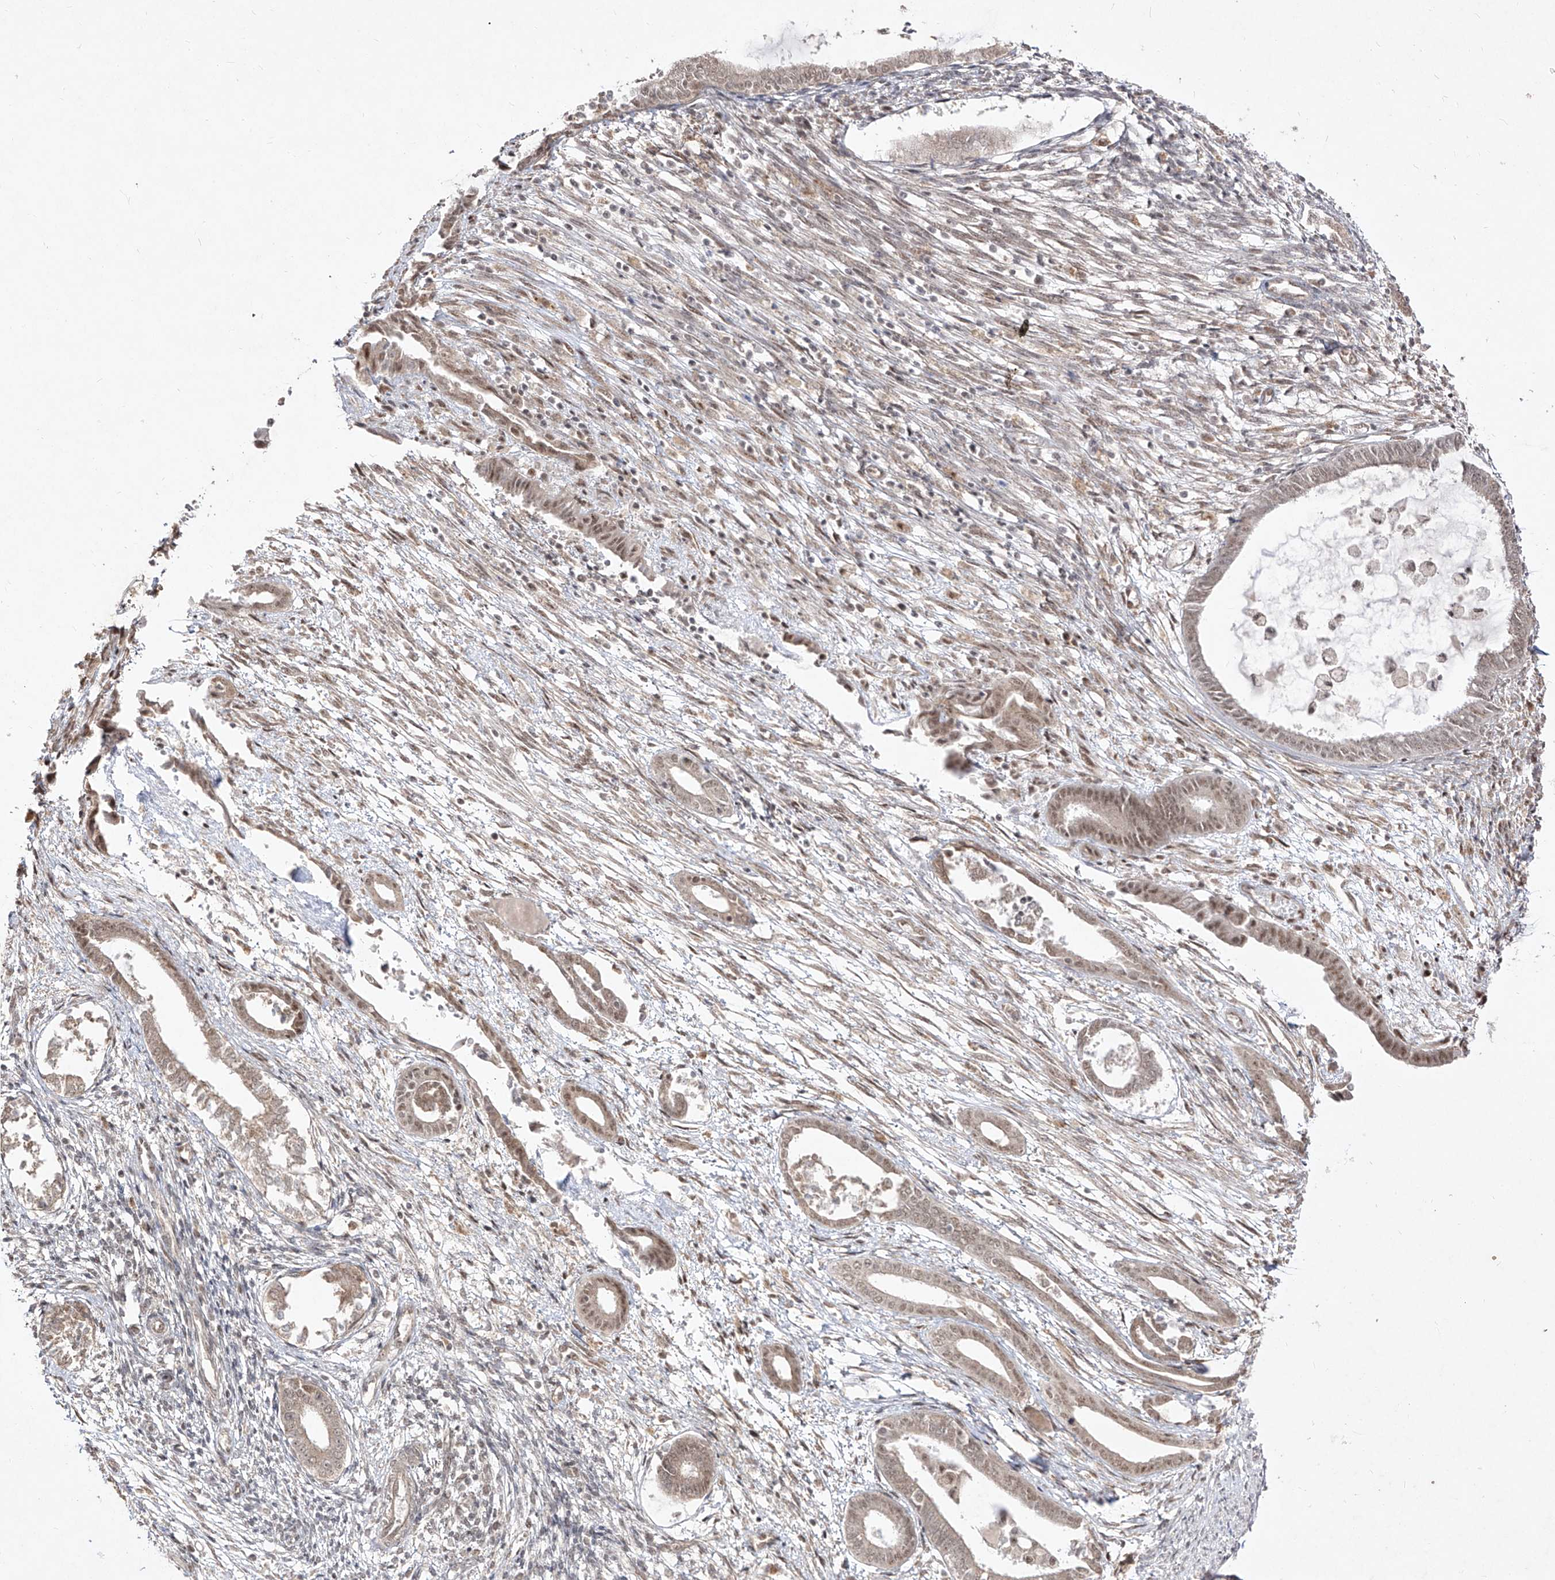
{"staining": {"intensity": "negative", "quantity": "none", "location": "none"}, "tissue": "endometrium", "cell_type": "Cells in endometrial stroma", "image_type": "normal", "snomed": [{"axis": "morphology", "description": "Normal tissue, NOS"}, {"axis": "topography", "description": "Endometrium"}], "caption": "Unremarkable endometrium was stained to show a protein in brown. There is no significant staining in cells in endometrial stroma. The staining was performed using DAB to visualize the protein expression in brown, while the nuclei were stained in blue with hematoxylin (Magnification: 20x).", "gene": "SNRNP27", "patient": {"sex": "female", "age": 56}}